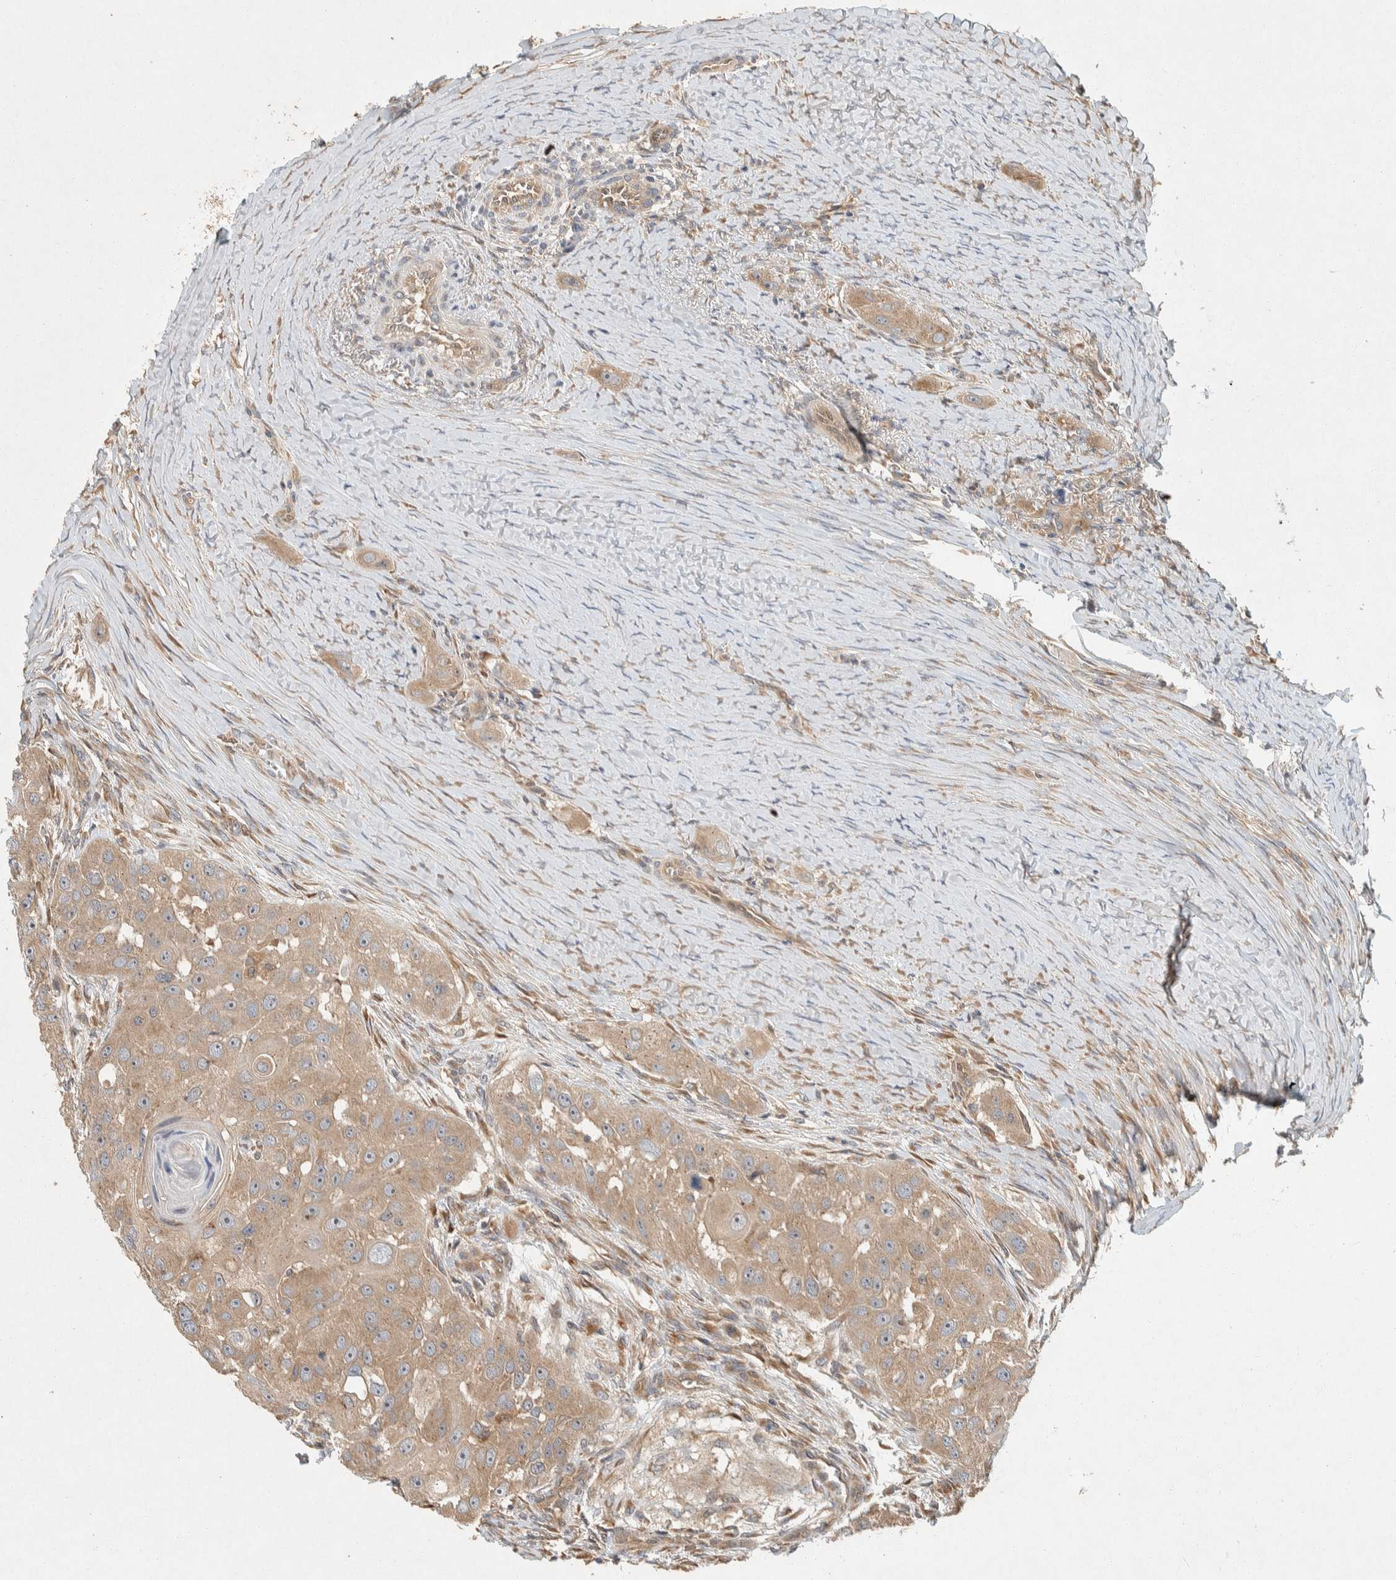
{"staining": {"intensity": "moderate", "quantity": ">75%", "location": "cytoplasmic/membranous"}, "tissue": "head and neck cancer", "cell_type": "Tumor cells", "image_type": "cancer", "snomed": [{"axis": "morphology", "description": "Normal tissue, NOS"}, {"axis": "morphology", "description": "Squamous cell carcinoma, NOS"}, {"axis": "topography", "description": "Skeletal muscle"}, {"axis": "topography", "description": "Head-Neck"}], "caption": "Head and neck cancer stained for a protein demonstrates moderate cytoplasmic/membranous positivity in tumor cells.", "gene": "PXK", "patient": {"sex": "male", "age": 51}}